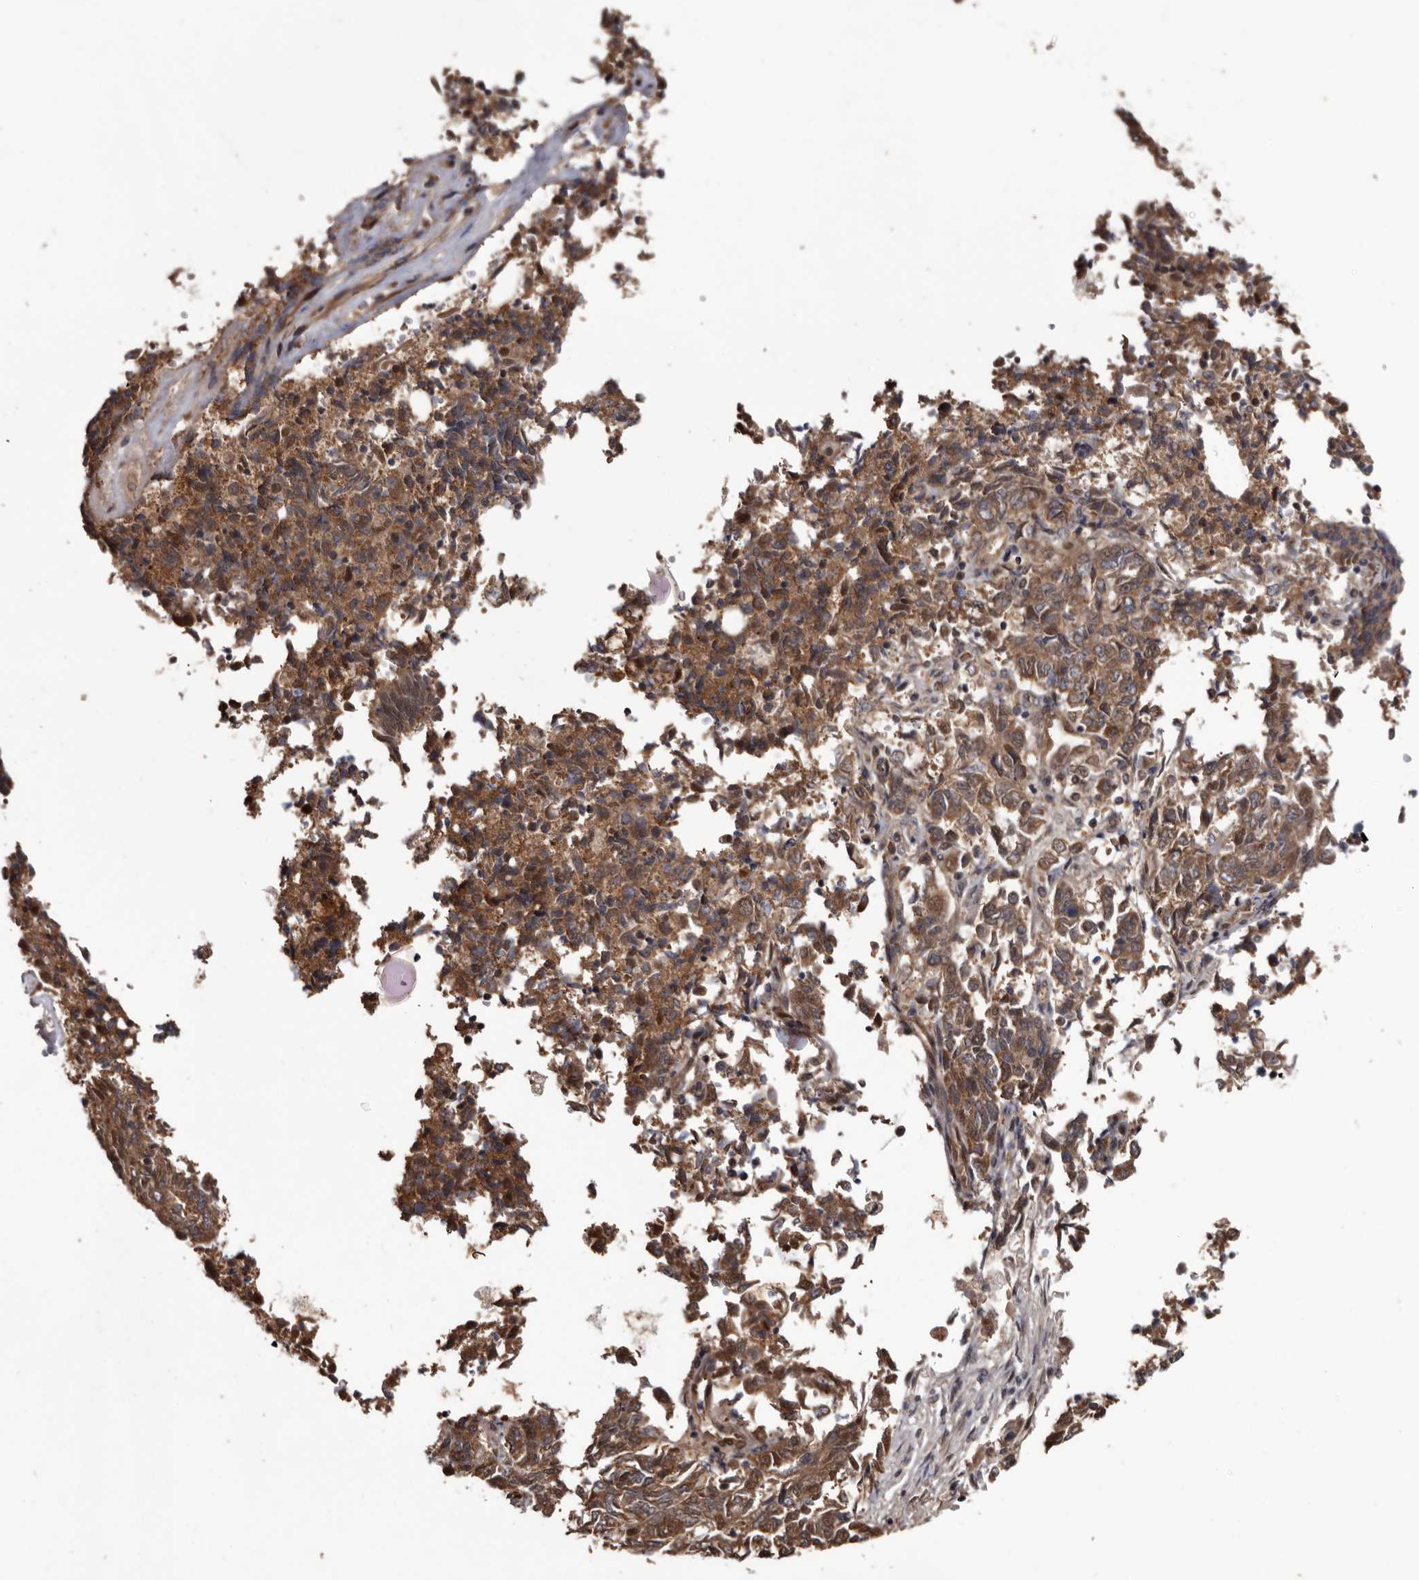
{"staining": {"intensity": "moderate", "quantity": ">75%", "location": "cytoplasmic/membranous"}, "tissue": "endometrial cancer", "cell_type": "Tumor cells", "image_type": "cancer", "snomed": [{"axis": "morphology", "description": "Adenocarcinoma, NOS"}, {"axis": "topography", "description": "Endometrium"}], "caption": "Endometrial adenocarcinoma tissue demonstrates moderate cytoplasmic/membranous staining in approximately >75% of tumor cells Immunohistochemistry stains the protein of interest in brown and the nuclei are stained blue.", "gene": "TTI2", "patient": {"sex": "female", "age": 80}}